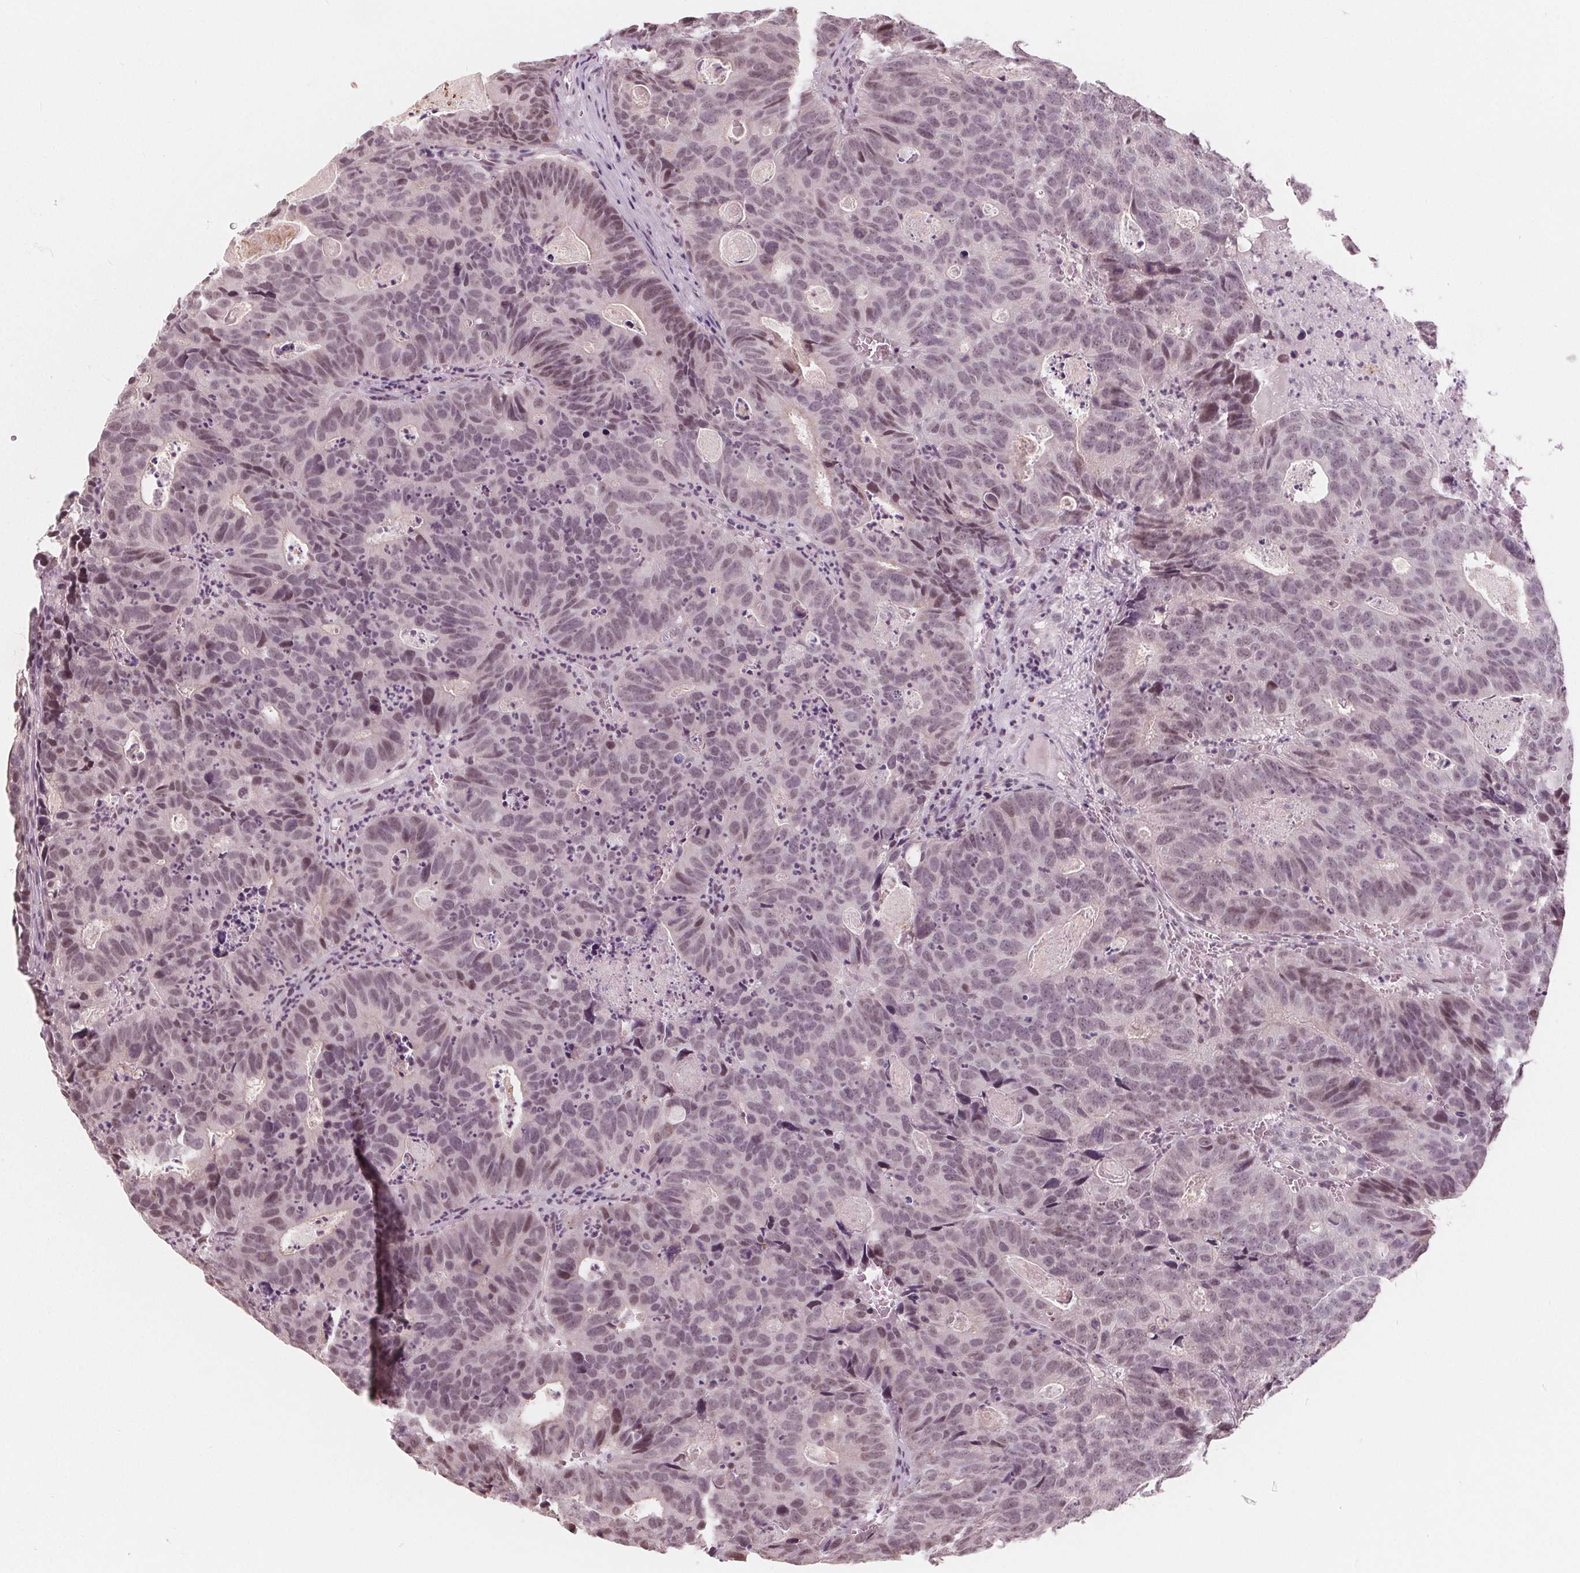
{"staining": {"intensity": "weak", "quantity": "25%-75%", "location": "nuclear"}, "tissue": "head and neck cancer", "cell_type": "Tumor cells", "image_type": "cancer", "snomed": [{"axis": "morphology", "description": "Adenocarcinoma, NOS"}, {"axis": "topography", "description": "Head-Neck"}], "caption": "Immunohistochemical staining of head and neck cancer reveals low levels of weak nuclear protein positivity in about 25%-75% of tumor cells.", "gene": "NUP210L", "patient": {"sex": "male", "age": 62}}